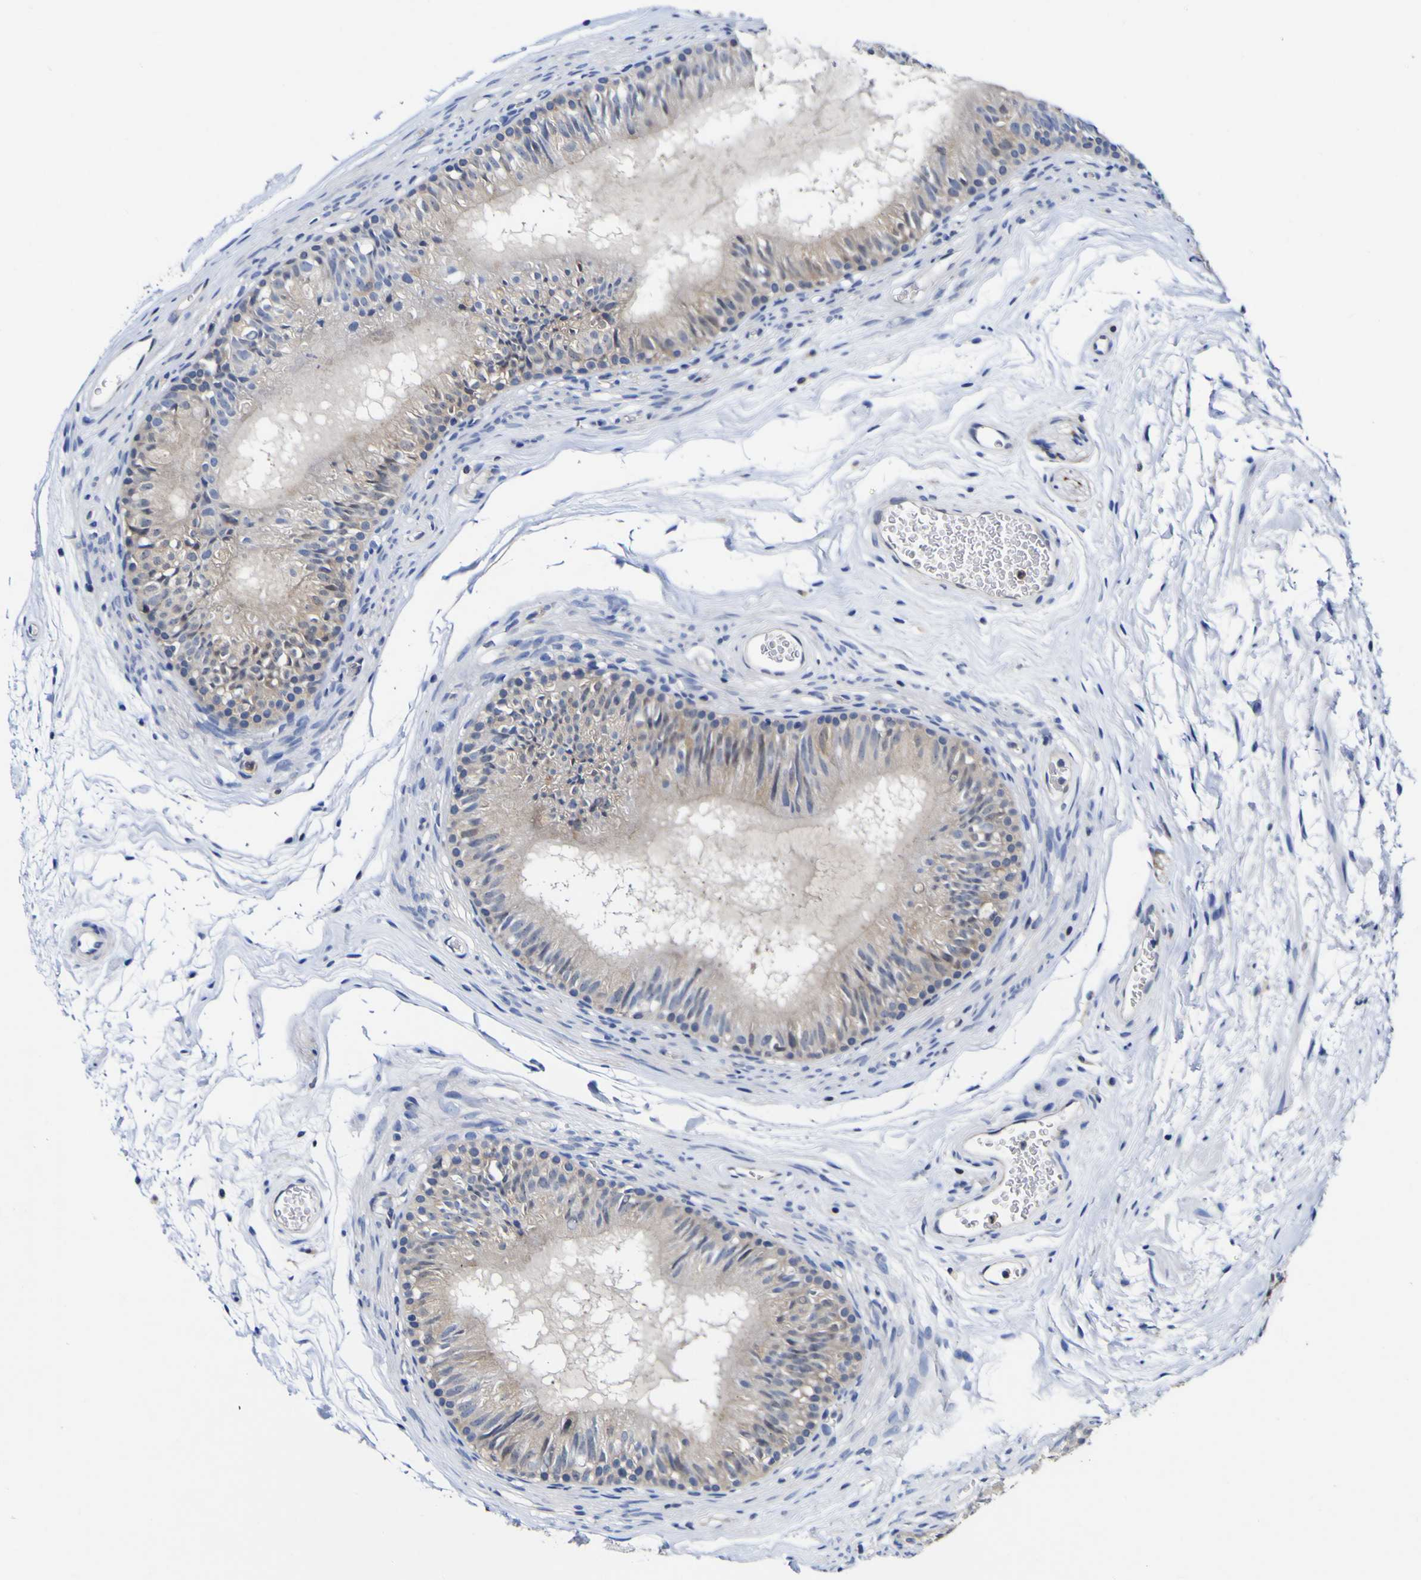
{"staining": {"intensity": "weak", "quantity": ">75%", "location": "cytoplasmic/membranous"}, "tissue": "epididymis", "cell_type": "Glandular cells", "image_type": "normal", "snomed": [{"axis": "morphology", "description": "Normal tissue, NOS"}, {"axis": "topography", "description": "Epididymis"}], "caption": "Immunohistochemistry (DAB (3,3'-diaminobenzidine)) staining of normal human epididymis exhibits weak cytoplasmic/membranous protein expression in approximately >75% of glandular cells. The staining was performed using DAB, with brown indicating positive protein expression. Nuclei are stained blue with hematoxylin.", "gene": "CASP6", "patient": {"sex": "male", "age": 36}}